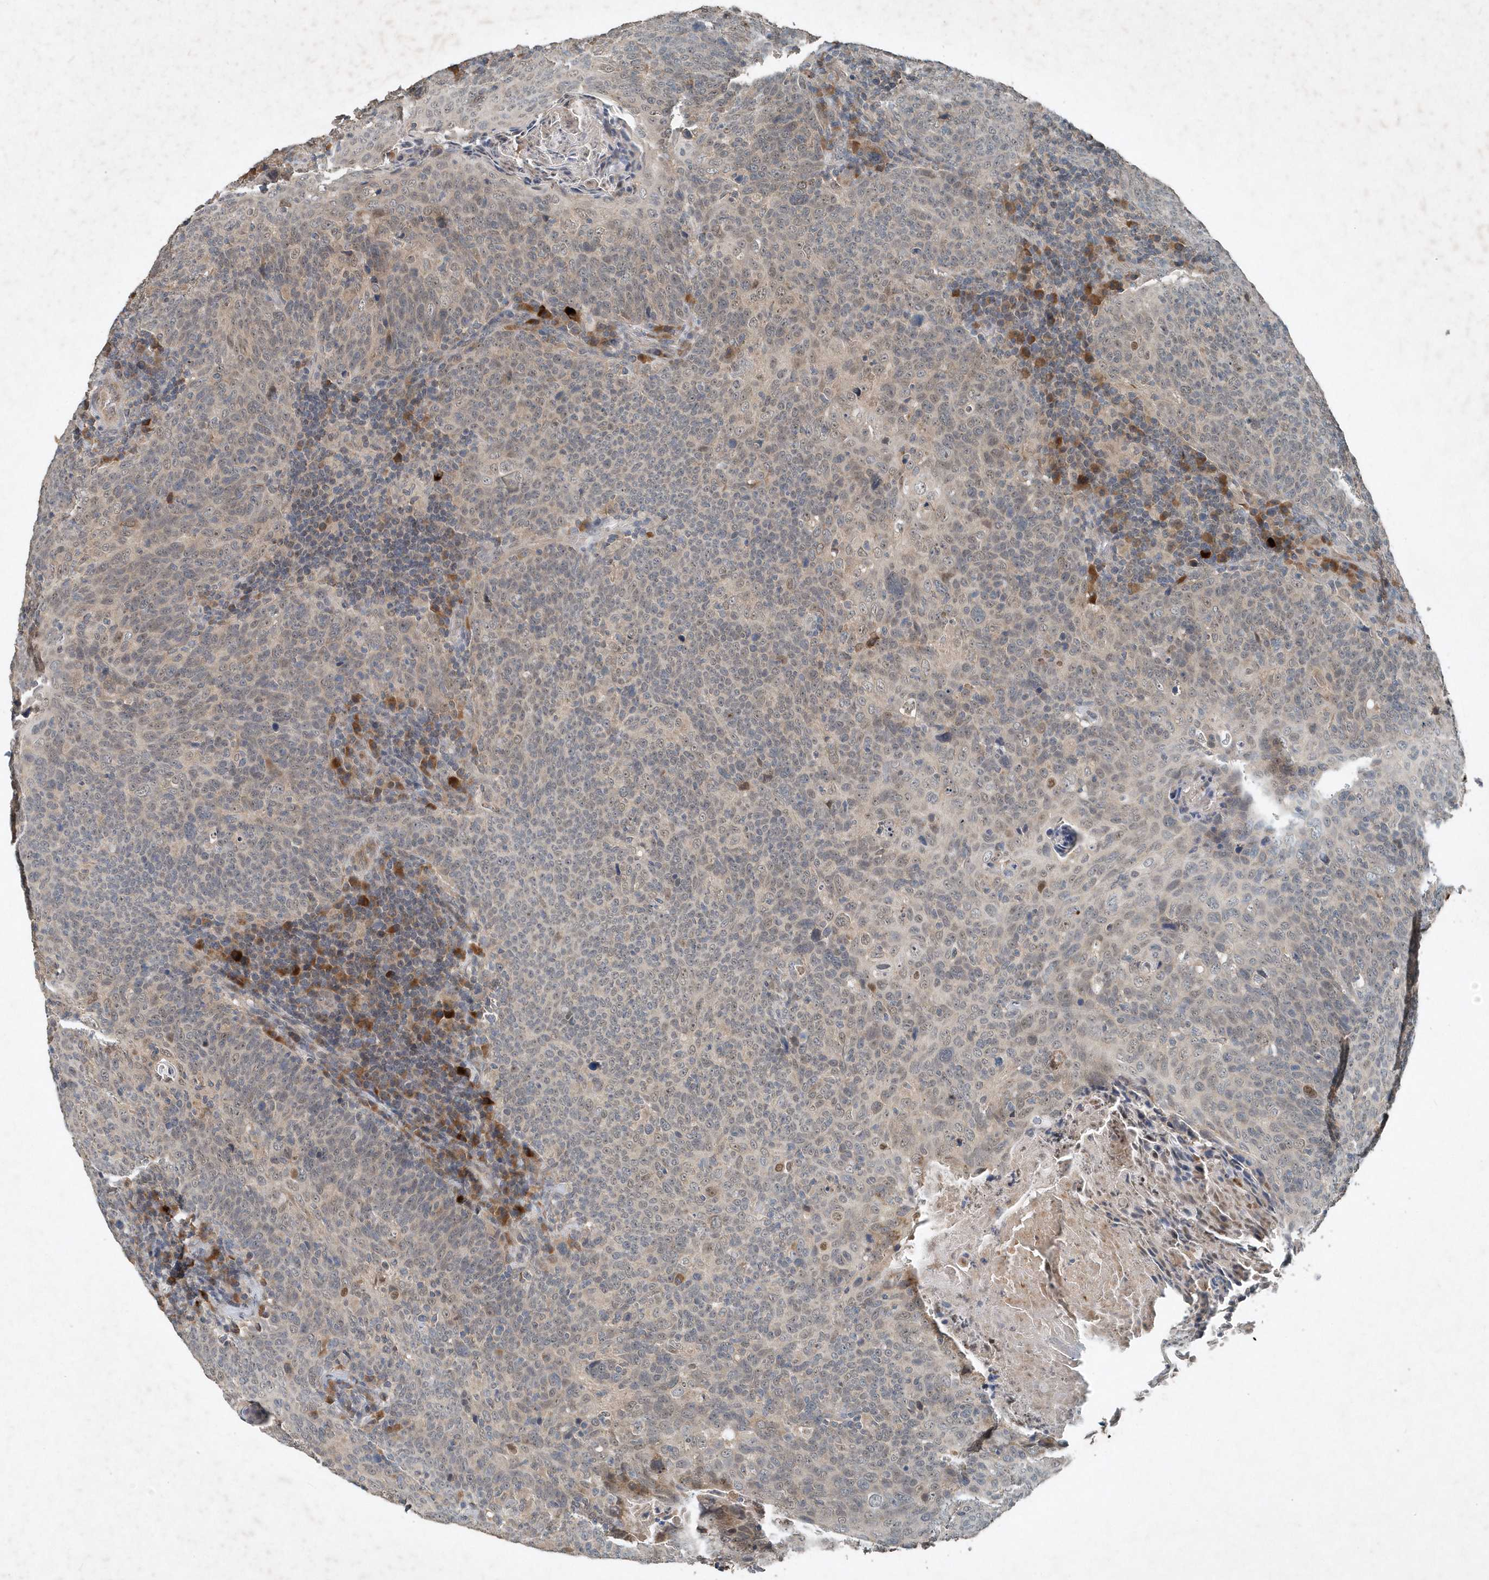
{"staining": {"intensity": "weak", "quantity": "<25%", "location": "cytoplasmic/membranous"}, "tissue": "head and neck cancer", "cell_type": "Tumor cells", "image_type": "cancer", "snomed": [{"axis": "morphology", "description": "Squamous cell carcinoma, NOS"}, {"axis": "morphology", "description": "Squamous cell carcinoma, metastatic, NOS"}, {"axis": "topography", "description": "Lymph node"}, {"axis": "topography", "description": "Head-Neck"}], "caption": "High magnification brightfield microscopy of metastatic squamous cell carcinoma (head and neck) stained with DAB (brown) and counterstained with hematoxylin (blue): tumor cells show no significant positivity.", "gene": "SCFD2", "patient": {"sex": "male", "age": 62}}